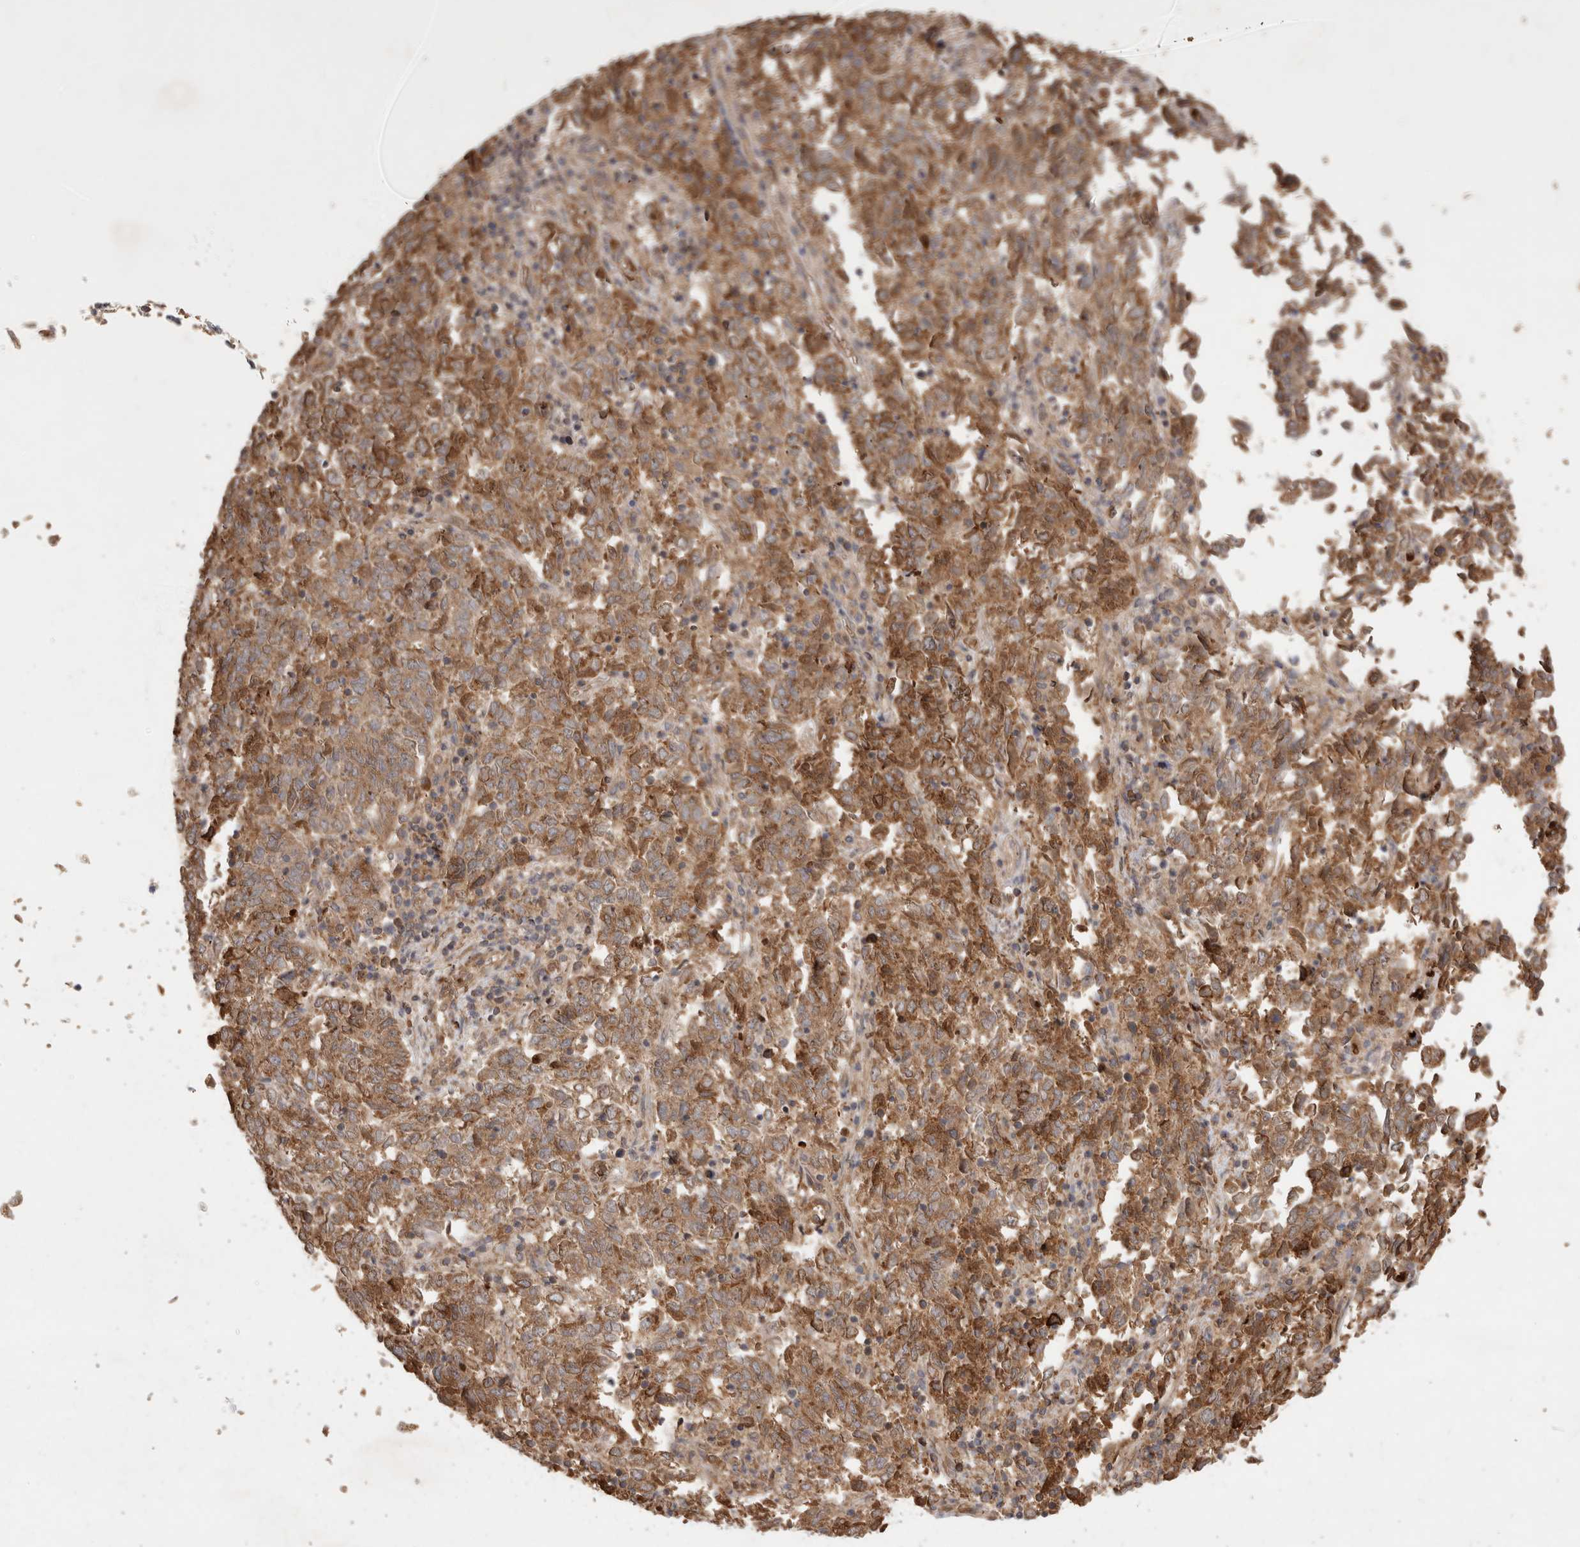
{"staining": {"intensity": "moderate", "quantity": ">75%", "location": "cytoplasmic/membranous"}, "tissue": "endometrial cancer", "cell_type": "Tumor cells", "image_type": "cancer", "snomed": [{"axis": "morphology", "description": "Adenocarcinoma, NOS"}, {"axis": "topography", "description": "Endometrium"}], "caption": "The micrograph exhibits immunohistochemical staining of endometrial cancer. There is moderate cytoplasmic/membranous expression is identified in about >75% of tumor cells. Immunohistochemistry stains the protein of interest in brown and the nuclei are stained blue.", "gene": "FAM221A", "patient": {"sex": "female", "age": 80}}